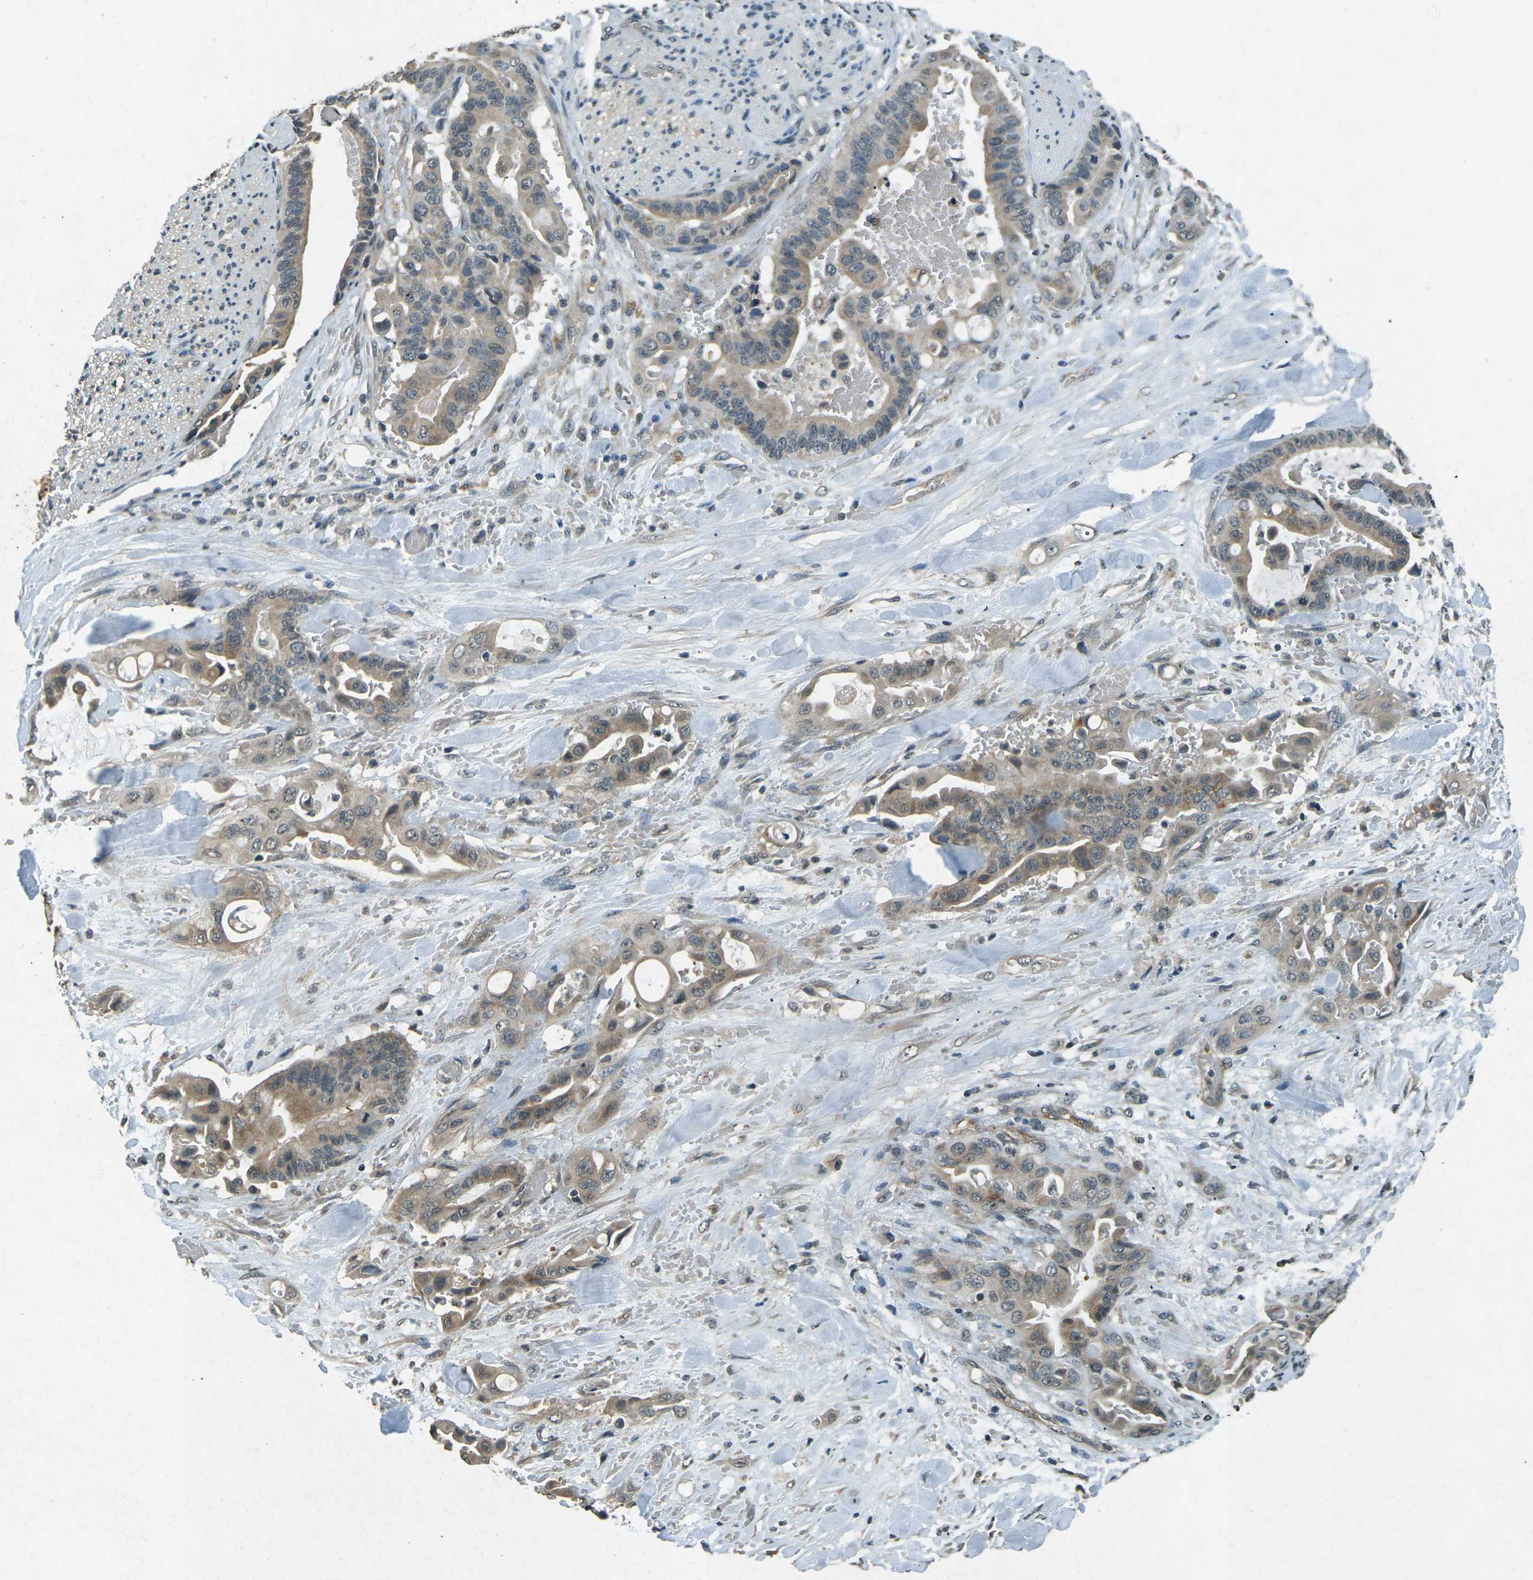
{"staining": {"intensity": "weak", "quantity": ">75%", "location": "cytoplasmic/membranous"}, "tissue": "liver cancer", "cell_type": "Tumor cells", "image_type": "cancer", "snomed": [{"axis": "morphology", "description": "Cholangiocarcinoma"}, {"axis": "topography", "description": "Liver"}], "caption": "A histopathology image of human liver cholangiocarcinoma stained for a protein reveals weak cytoplasmic/membranous brown staining in tumor cells.", "gene": "PDE2A", "patient": {"sex": "female", "age": 61}}